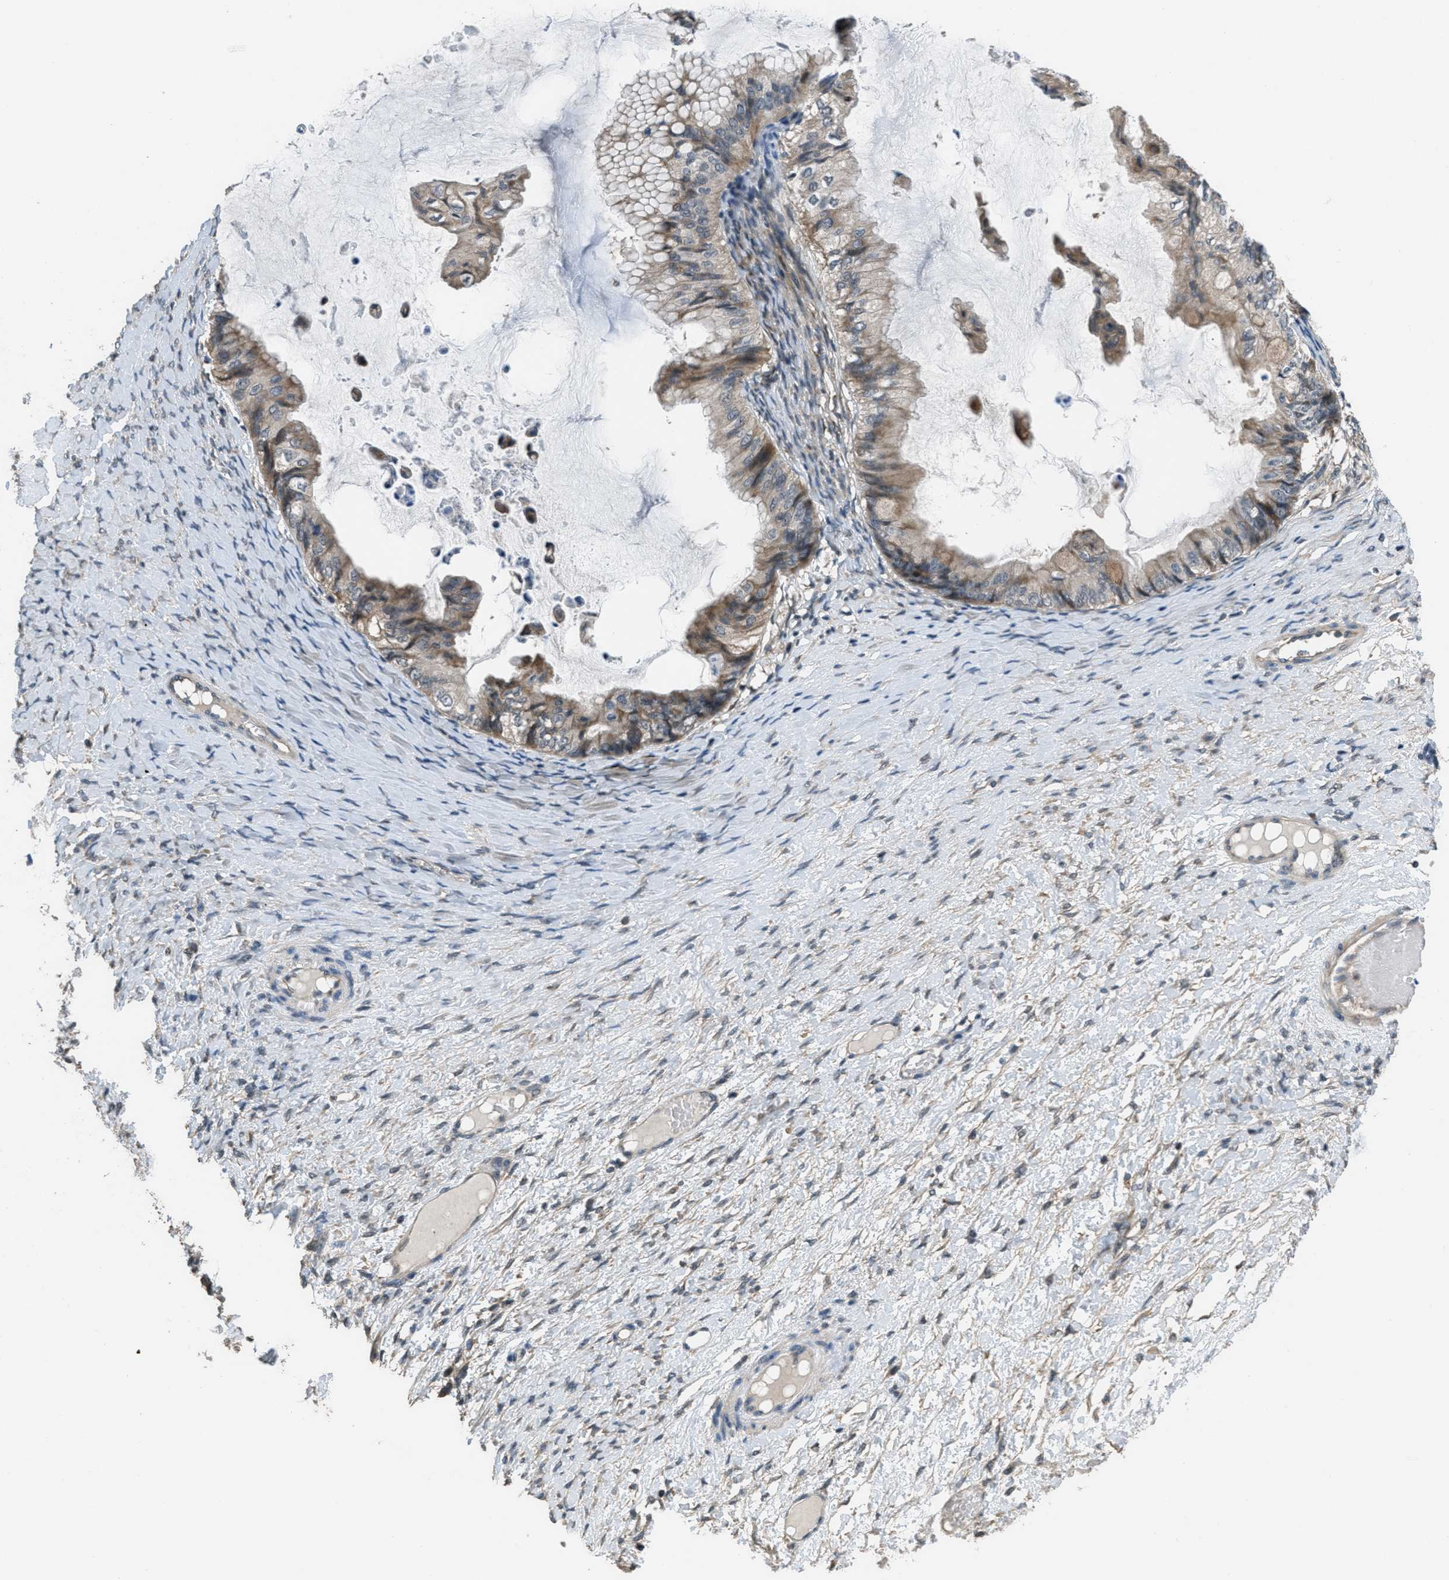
{"staining": {"intensity": "moderate", "quantity": ">75%", "location": "cytoplasmic/membranous"}, "tissue": "ovarian cancer", "cell_type": "Tumor cells", "image_type": "cancer", "snomed": [{"axis": "morphology", "description": "Cystadenocarcinoma, mucinous, NOS"}, {"axis": "topography", "description": "Ovary"}], "caption": "High-power microscopy captured an immunohistochemistry micrograph of ovarian cancer (mucinous cystadenocarcinoma), revealing moderate cytoplasmic/membranous staining in about >75% of tumor cells.", "gene": "NAT1", "patient": {"sex": "female", "age": 61}}